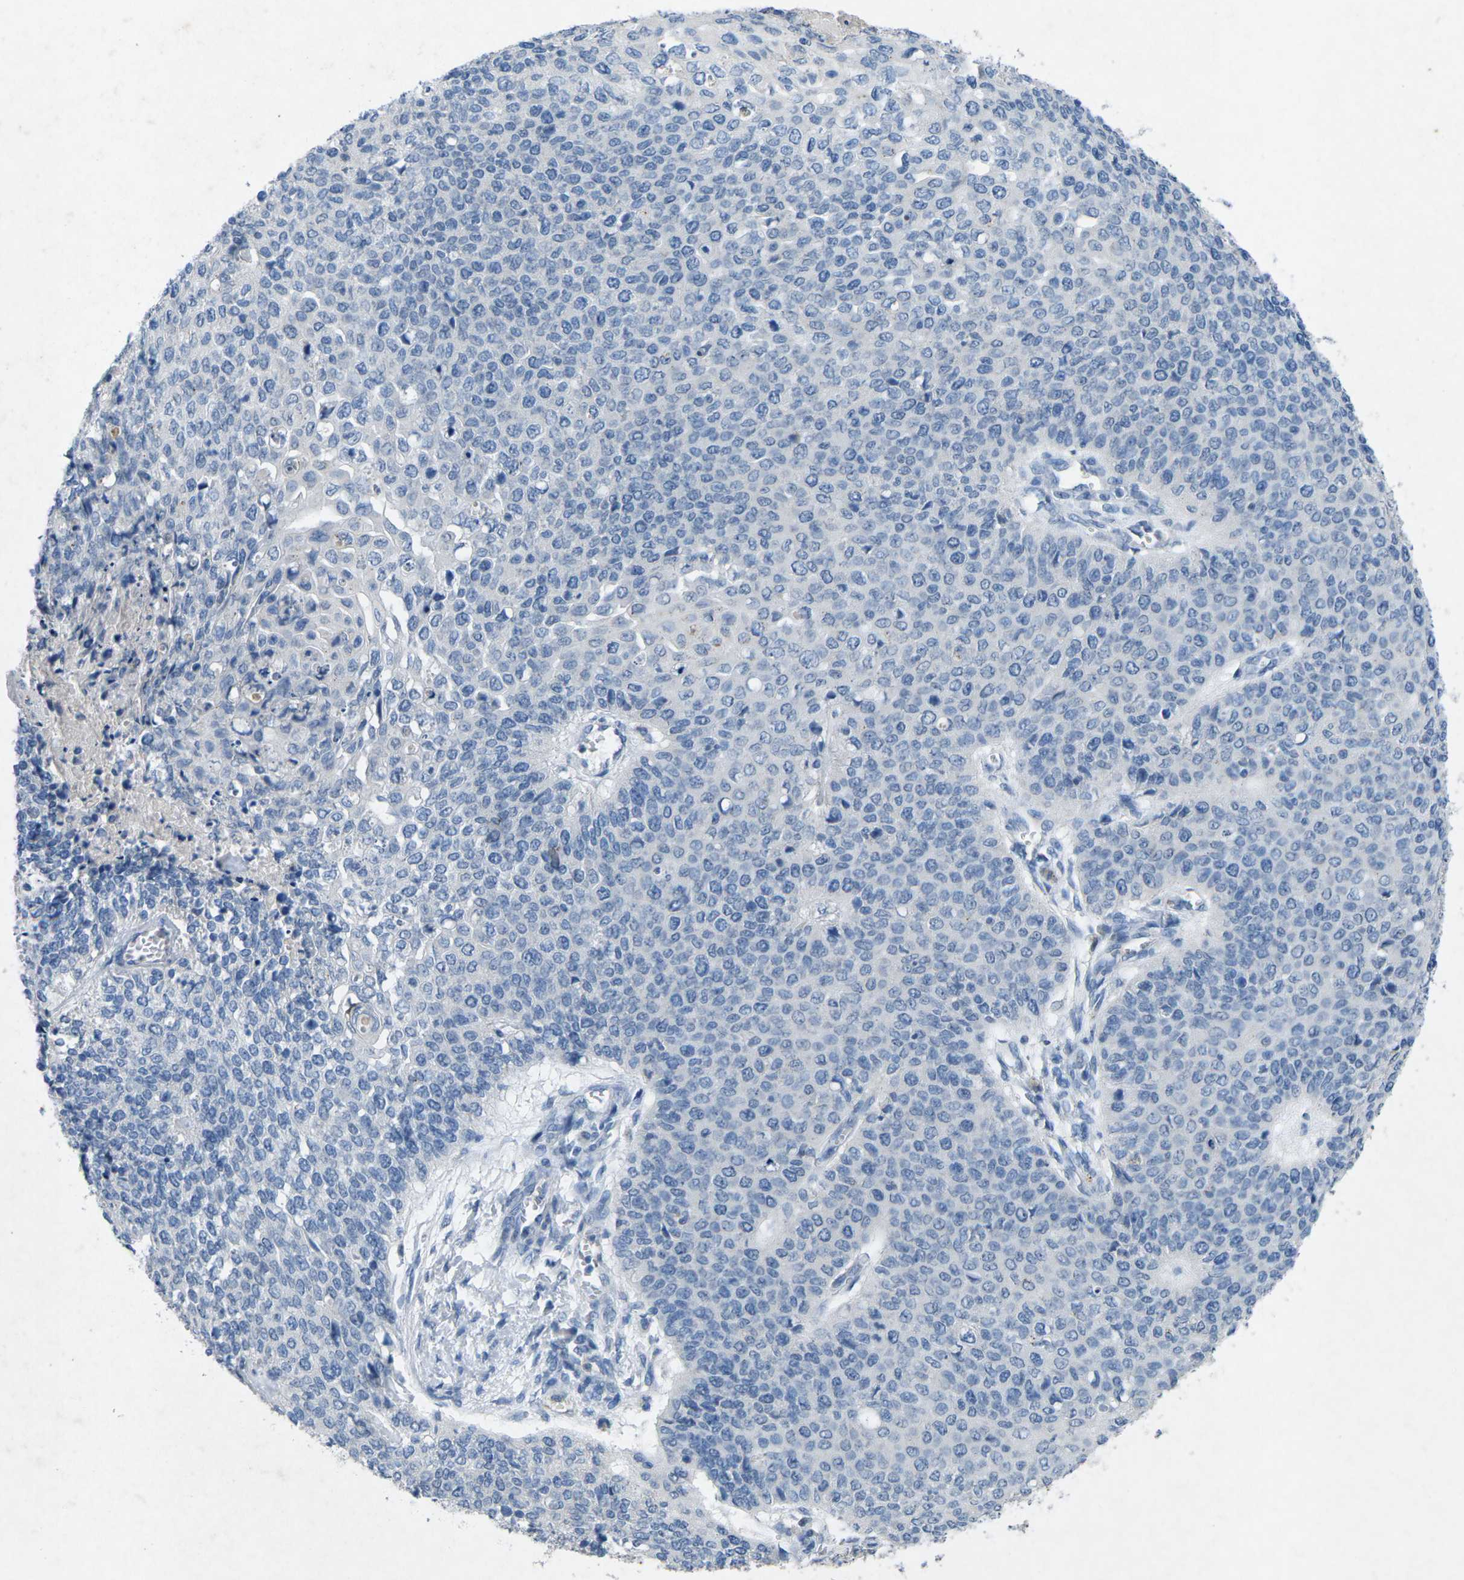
{"staining": {"intensity": "negative", "quantity": "none", "location": "none"}, "tissue": "cervical cancer", "cell_type": "Tumor cells", "image_type": "cancer", "snomed": [{"axis": "morphology", "description": "Squamous cell carcinoma, NOS"}, {"axis": "topography", "description": "Cervix"}], "caption": "Immunohistochemical staining of cervical cancer exhibits no significant positivity in tumor cells.", "gene": "PLG", "patient": {"sex": "female", "age": 39}}